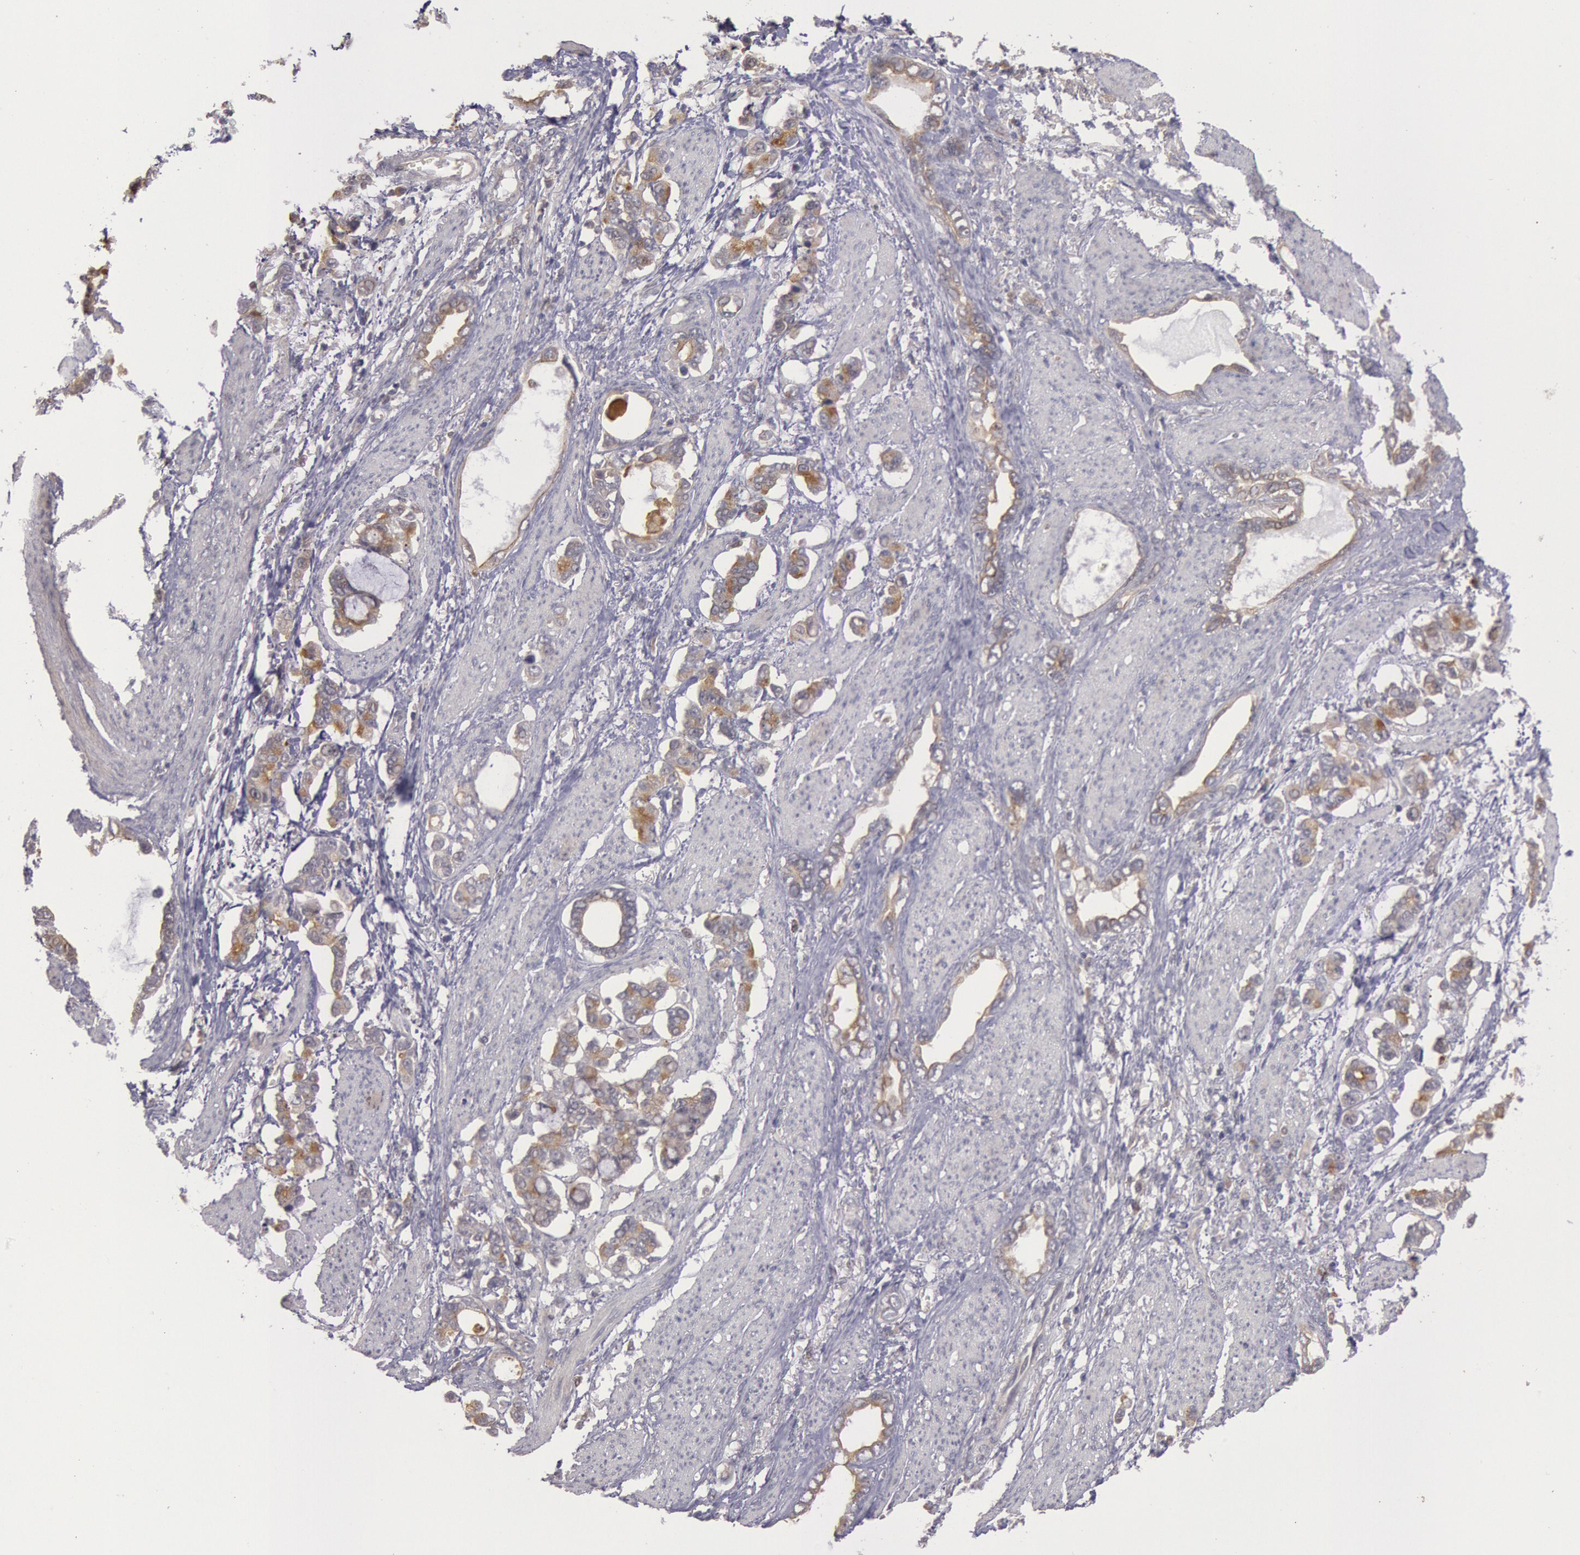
{"staining": {"intensity": "moderate", "quantity": "25%-75%", "location": "cytoplasmic/membranous"}, "tissue": "stomach cancer", "cell_type": "Tumor cells", "image_type": "cancer", "snomed": [{"axis": "morphology", "description": "Adenocarcinoma, NOS"}, {"axis": "topography", "description": "Stomach"}], "caption": "A brown stain shows moderate cytoplasmic/membranous positivity of a protein in stomach cancer (adenocarcinoma) tumor cells.", "gene": "PLA2G6", "patient": {"sex": "male", "age": 78}}